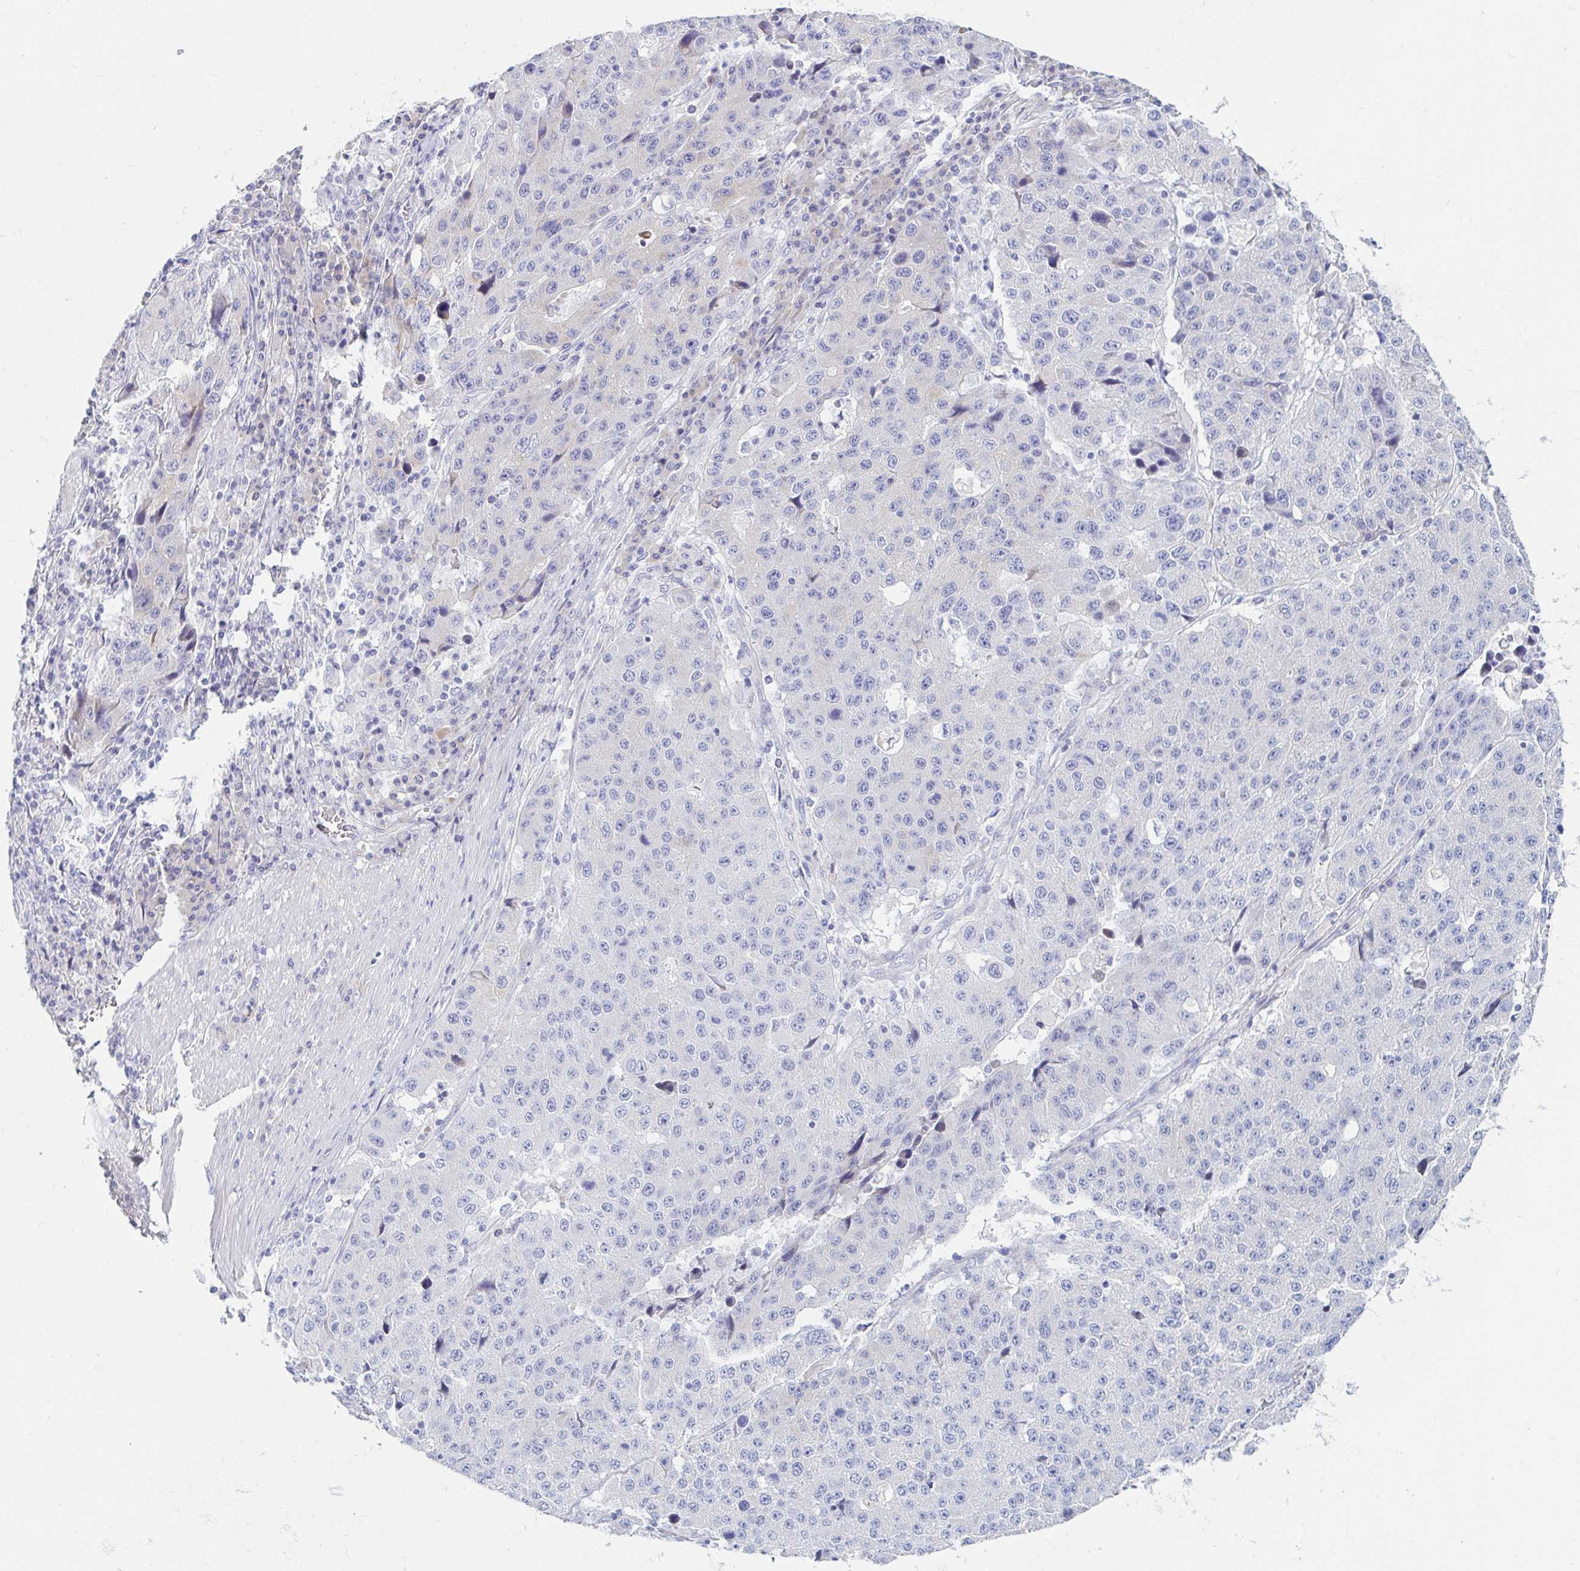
{"staining": {"intensity": "negative", "quantity": "none", "location": "none"}, "tissue": "stomach cancer", "cell_type": "Tumor cells", "image_type": "cancer", "snomed": [{"axis": "morphology", "description": "Adenocarcinoma, NOS"}, {"axis": "topography", "description": "Stomach"}], "caption": "Image shows no significant protein staining in tumor cells of stomach cancer (adenocarcinoma).", "gene": "MYLK2", "patient": {"sex": "male", "age": 71}}